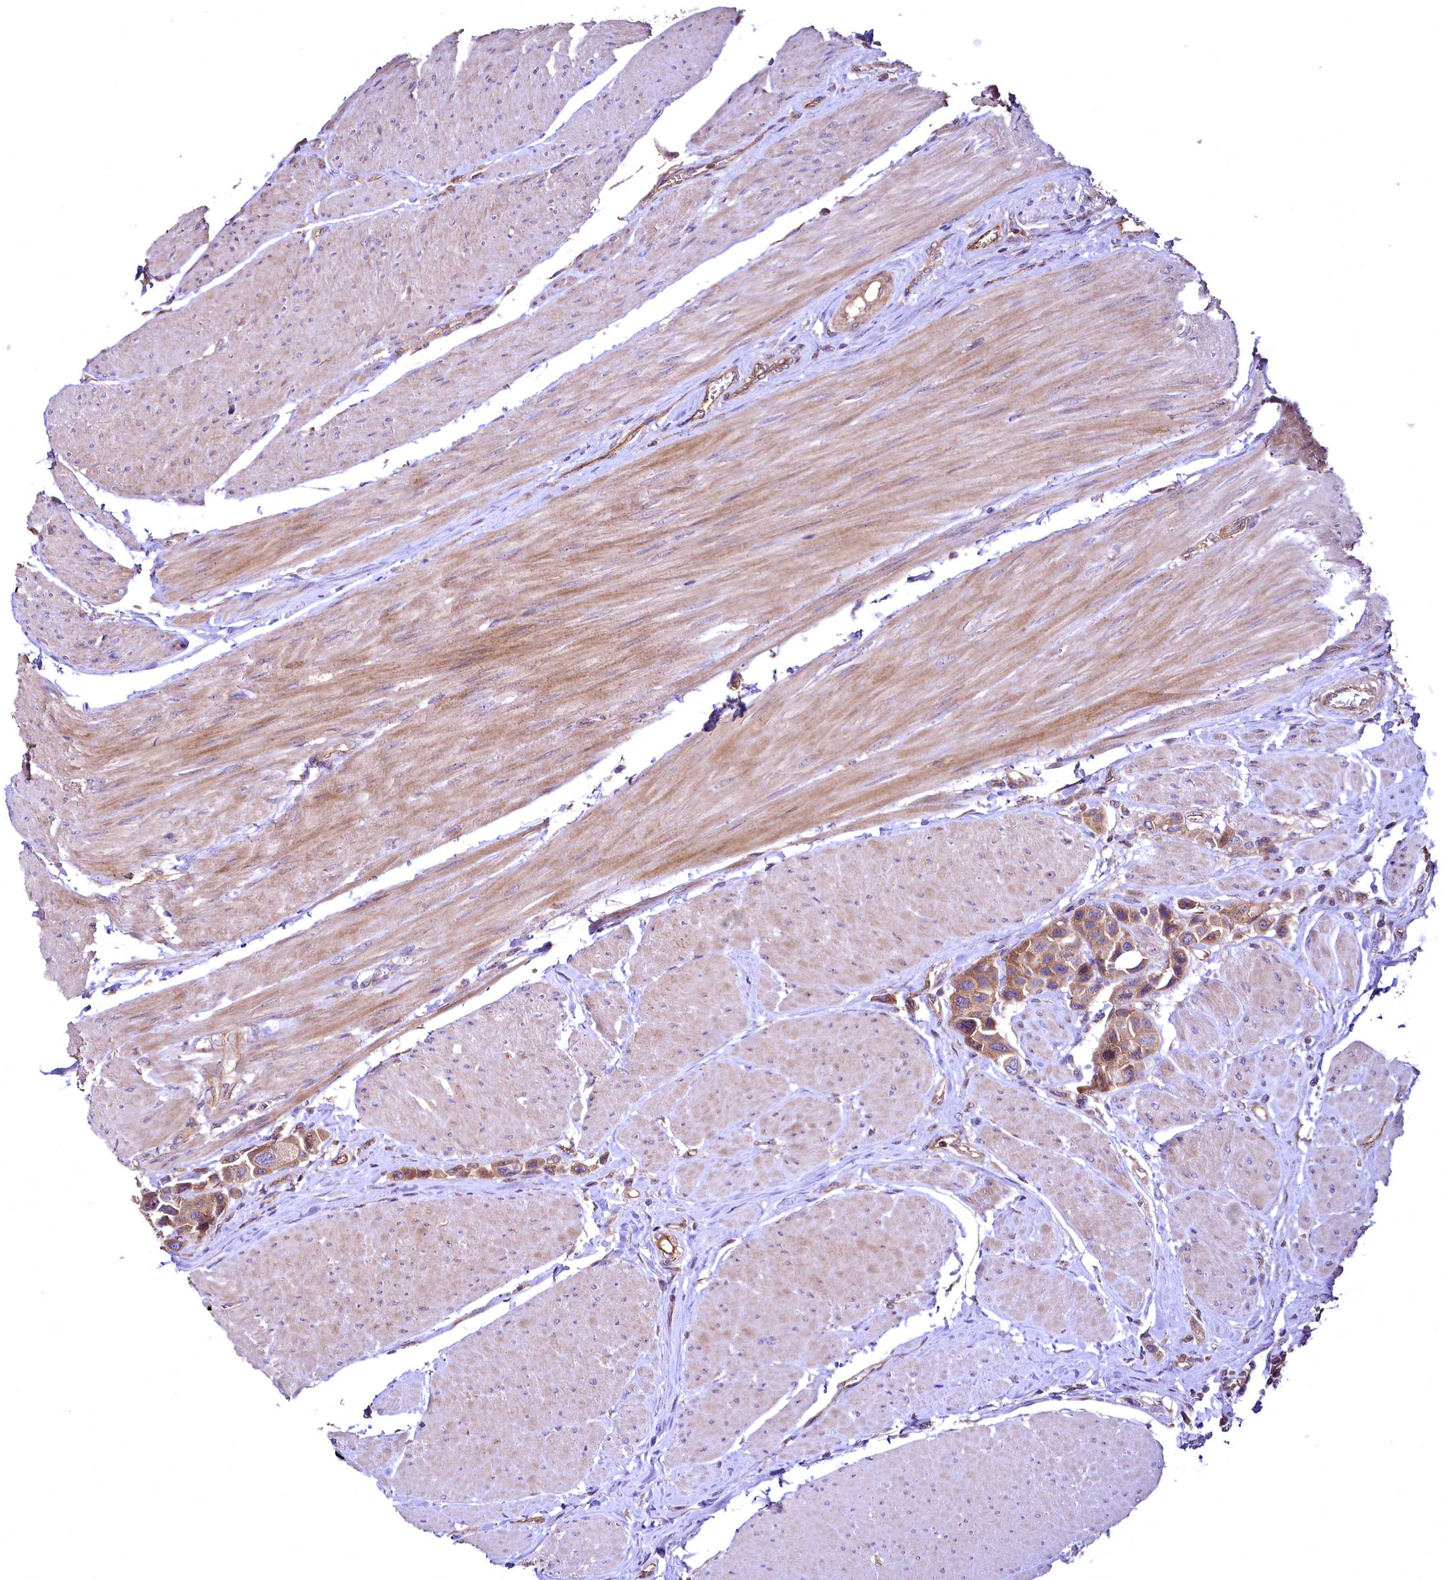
{"staining": {"intensity": "moderate", "quantity": ">75%", "location": "cytoplasmic/membranous"}, "tissue": "urothelial cancer", "cell_type": "Tumor cells", "image_type": "cancer", "snomed": [{"axis": "morphology", "description": "Urothelial carcinoma, High grade"}, {"axis": "topography", "description": "Urinary bladder"}], "caption": "Moderate cytoplasmic/membranous staining is present in about >75% of tumor cells in urothelial cancer. The staining was performed using DAB (3,3'-diaminobenzidine), with brown indicating positive protein expression. Nuclei are stained blue with hematoxylin.", "gene": "TBCEL", "patient": {"sex": "male", "age": 50}}